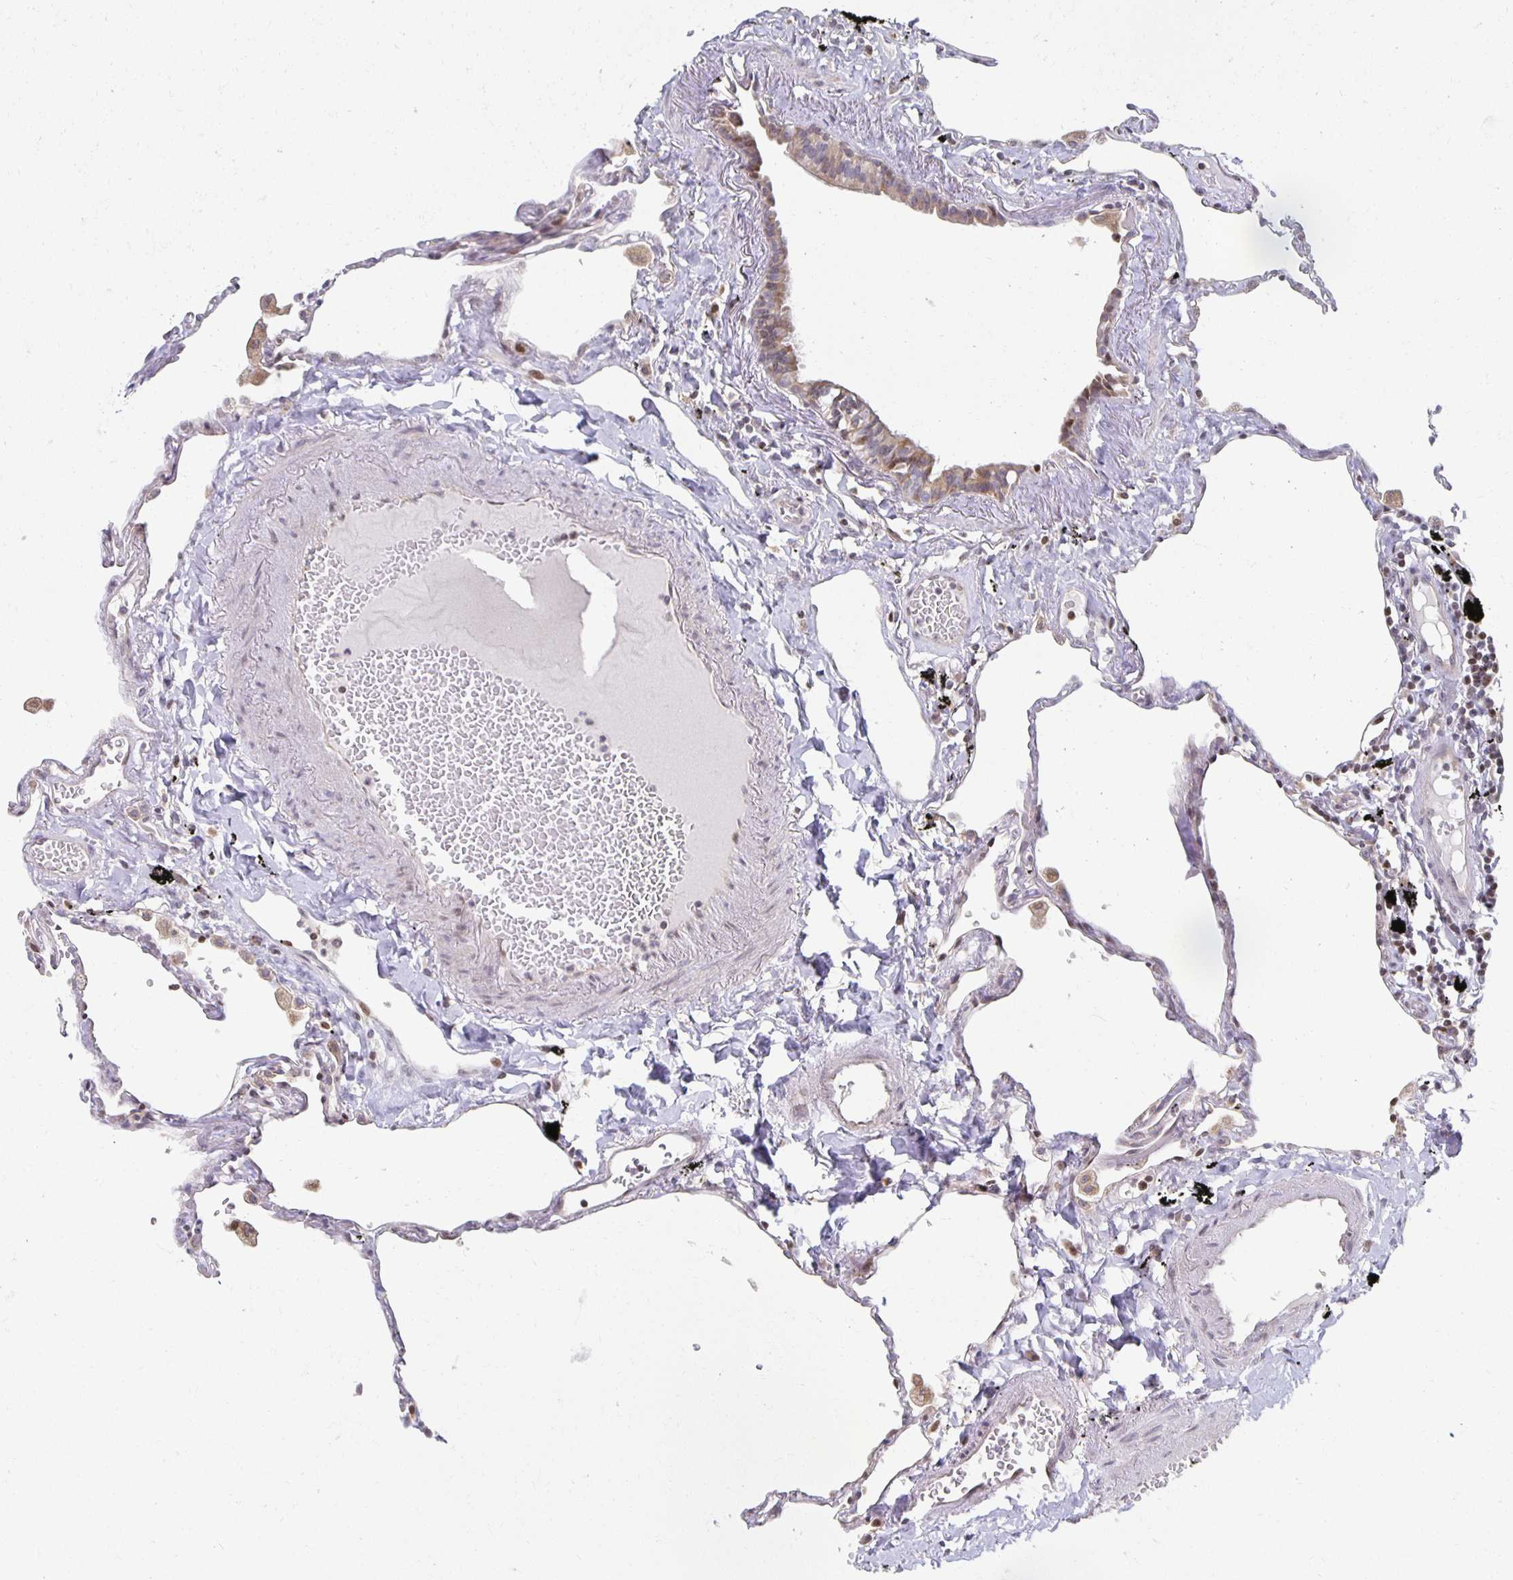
{"staining": {"intensity": "moderate", "quantity": "25%-75%", "location": "cytoplasmic/membranous,nuclear"}, "tissue": "lung", "cell_type": "Alveolar cells", "image_type": "normal", "snomed": [{"axis": "morphology", "description": "Normal tissue, NOS"}, {"axis": "topography", "description": "Lung"}], "caption": "Immunohistochemical staining of normal lung shows medium levels of moderate cytoplasmic/membranous,nuclear positivity in approximately 25%-75% of alveolar cells.", "gene": "HCFC1R1", "patient": {"sex": "female", "age": 67}}